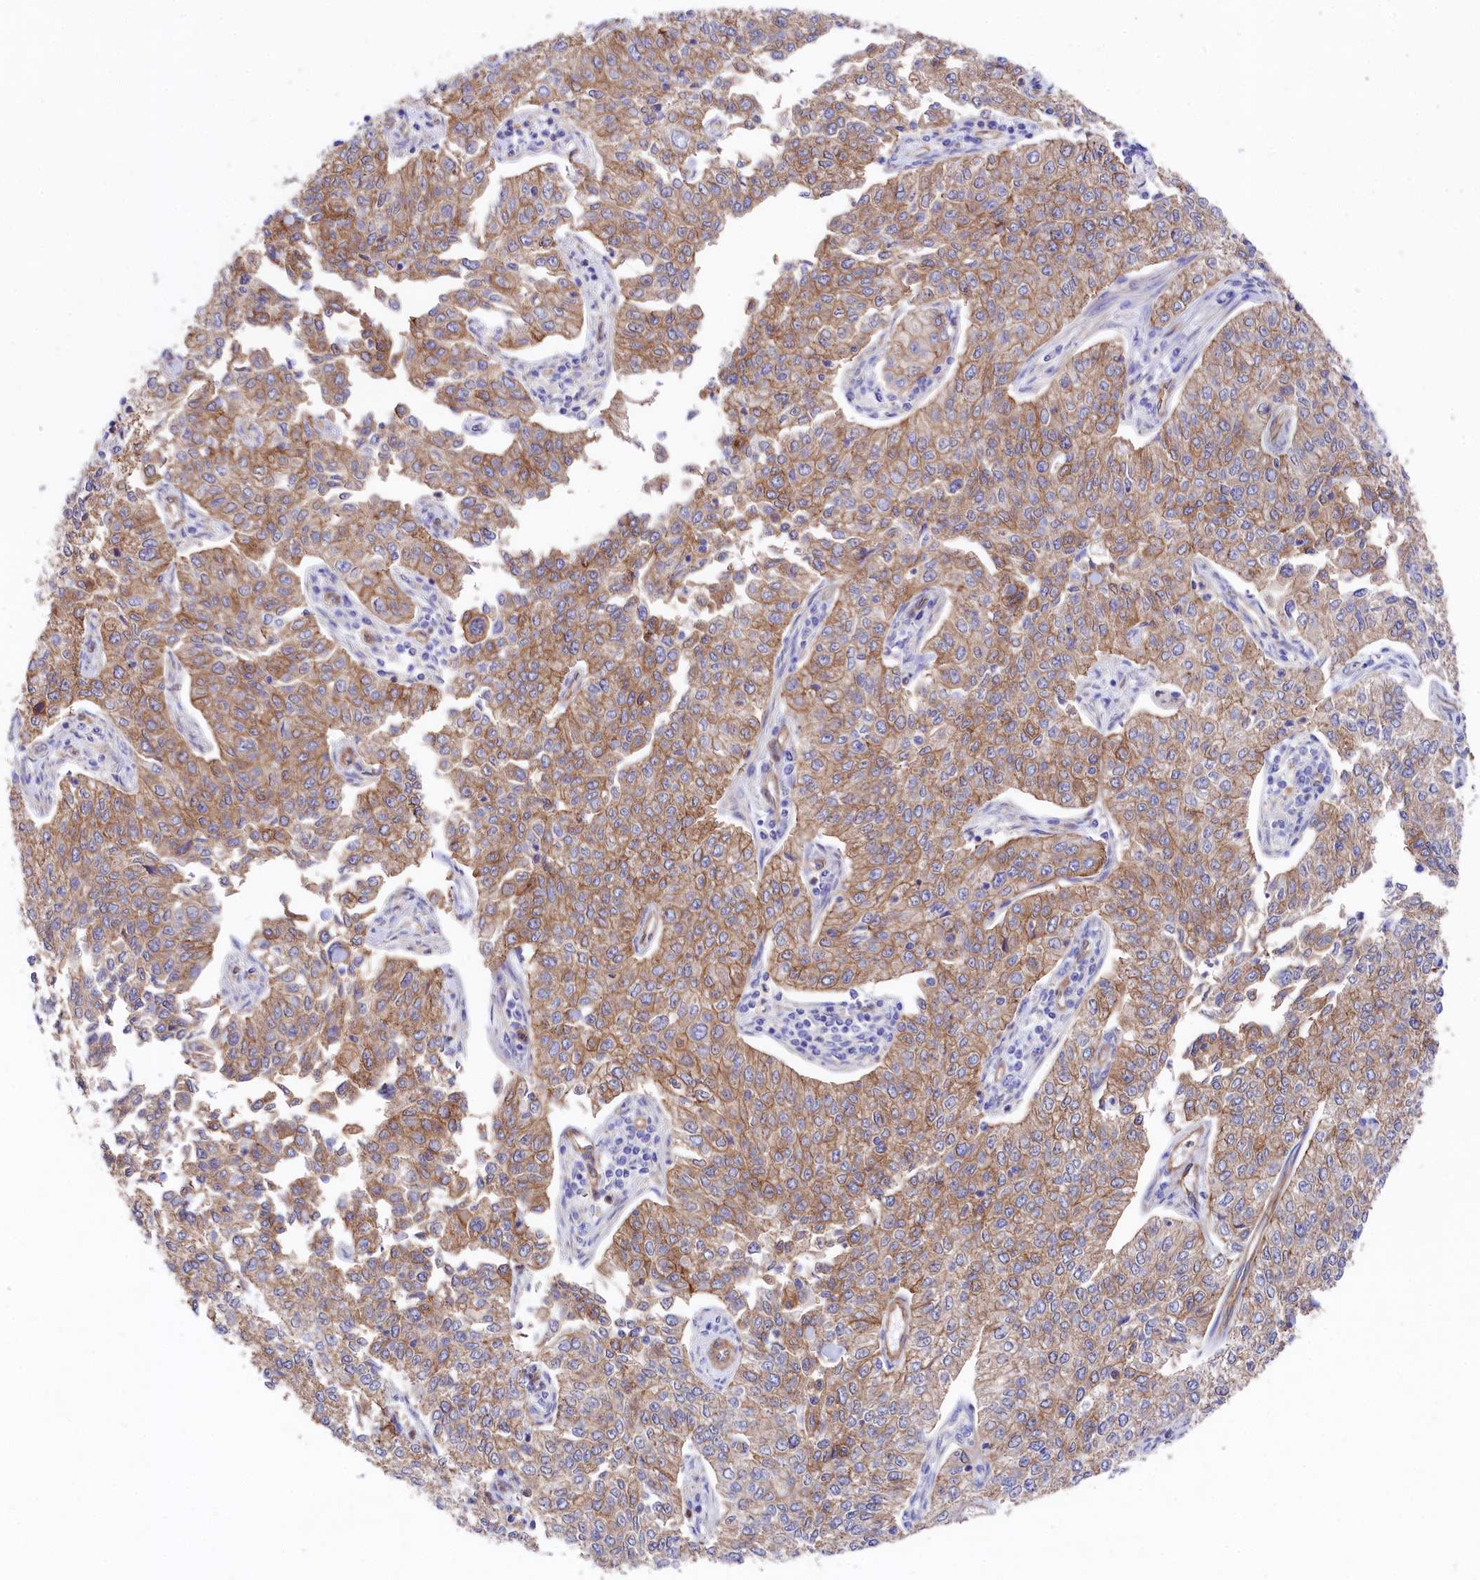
{"staining": {"intensity": "moderate", "quantity": ">75%", "location": "cytoplasmic/membranous"}, "tissue": "cervical cancer", "cell_type": "Tumor cells", "image_type": "cancer", "snomed": [{"axis": "morphology", "description": "Squamous cell carcinoma, NOS"}, {"axis": "topography", "description": "Cervix"}], "caption": "Protein expression by immunohistochemistry shows moderate cytoplasmic/membranous positivity in approximately >75% of tumor cells in cervical cancer.", "gene": "TNKS1BP1", "patient": {"sex": "female", "age": 35}}